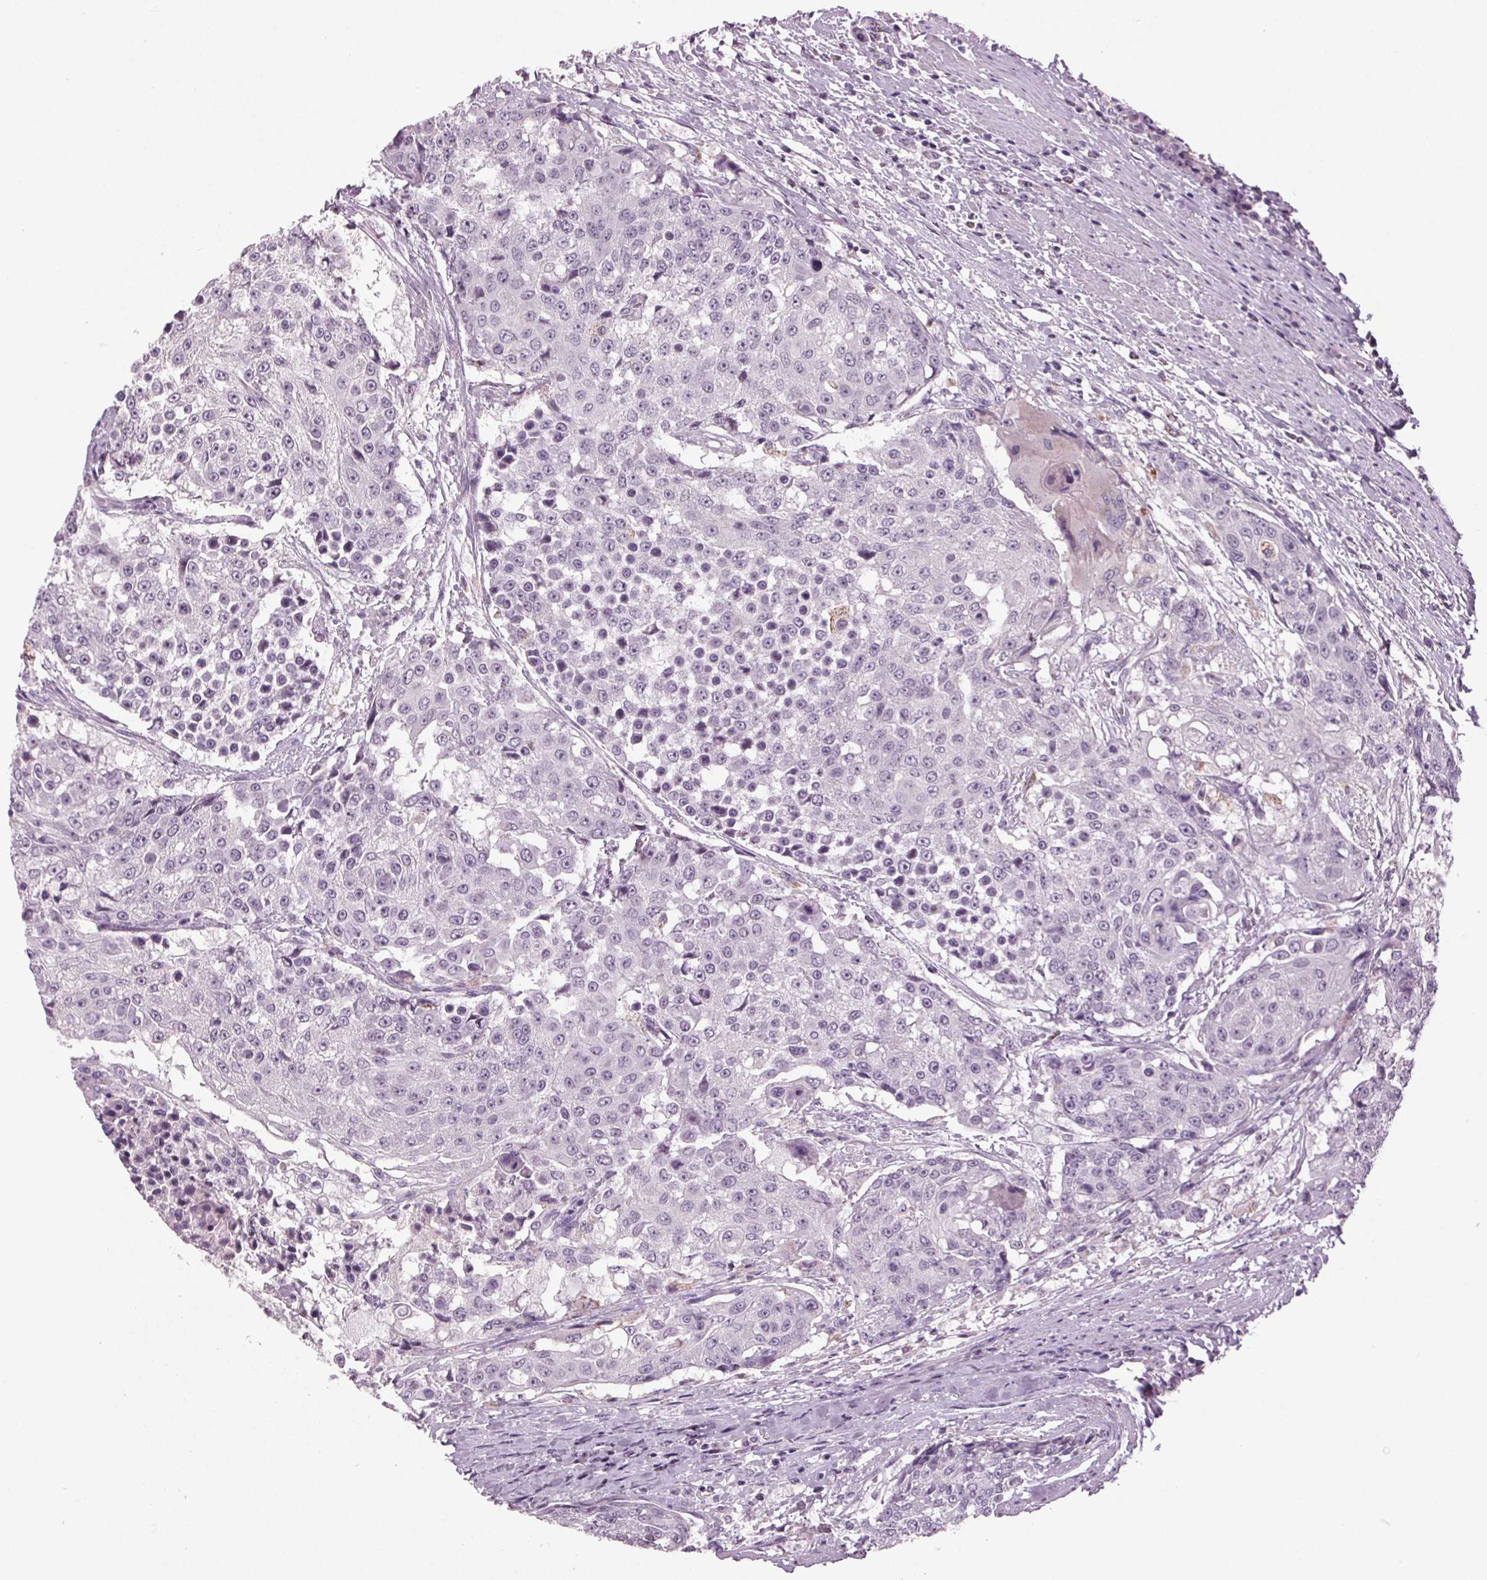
{"staining": {"intensity": "negative", "quantity": "none", "location": "none"}, "tissue": "urothelial cancer", "cell_type": "Tumor cells", "image_type": "cancer", "snomed": [{"axis": "morphology", "description": "Urothelial carcinoma, High grade"}, {"axis": "topography", "description": "Urinary bladder"}], "caption": "DAB immunohistochemical staining of human high-grade urothelial carcinoma displays no significant expression in tumor cells. (Immunohistochemistry (ihc), brightfield microscopy, high magnification).", "gene": "DNAH12", "patient": {"sex": "female", "age": 63}}